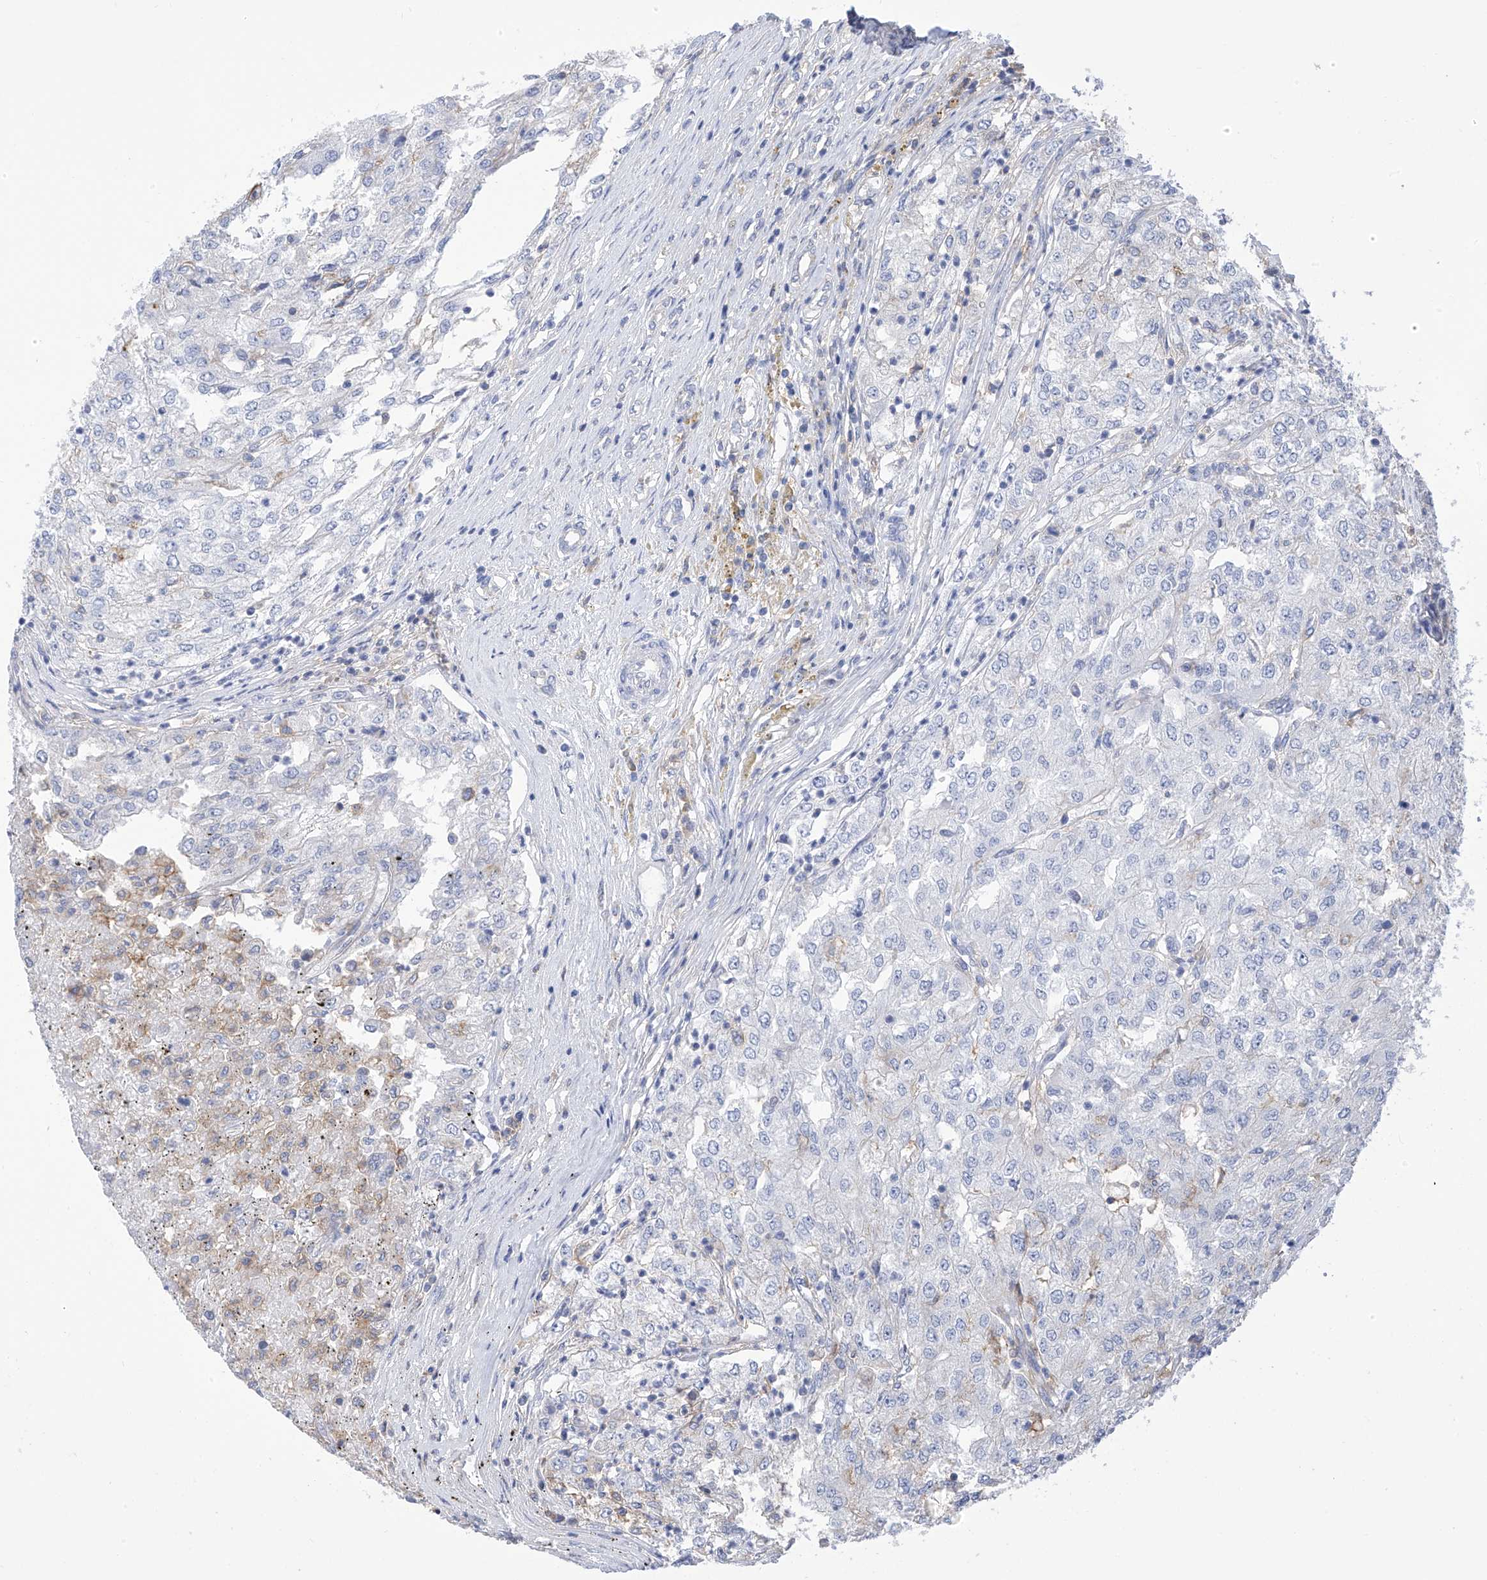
{"staining": {"intensity": "negative", "quantity": "none", "location": "none"}, "tissue": "renal cancer", "cell_type": "Tumor cells", "image_type": "cancer", "snomed": [{"axis": "morphology", "description": "Adenocarcinoma, NOS"}, {"axis": "topography", "description": "Kidney"}], "caption": "An immunohistochemistry micrograph of renal cancer (adenocarcinoma) is shown. There is no staining in tumor cells of renal cancer (adenocarcinoma).", "gene": "P2RX7", "patient": {"sex": "female", "age": 54}}